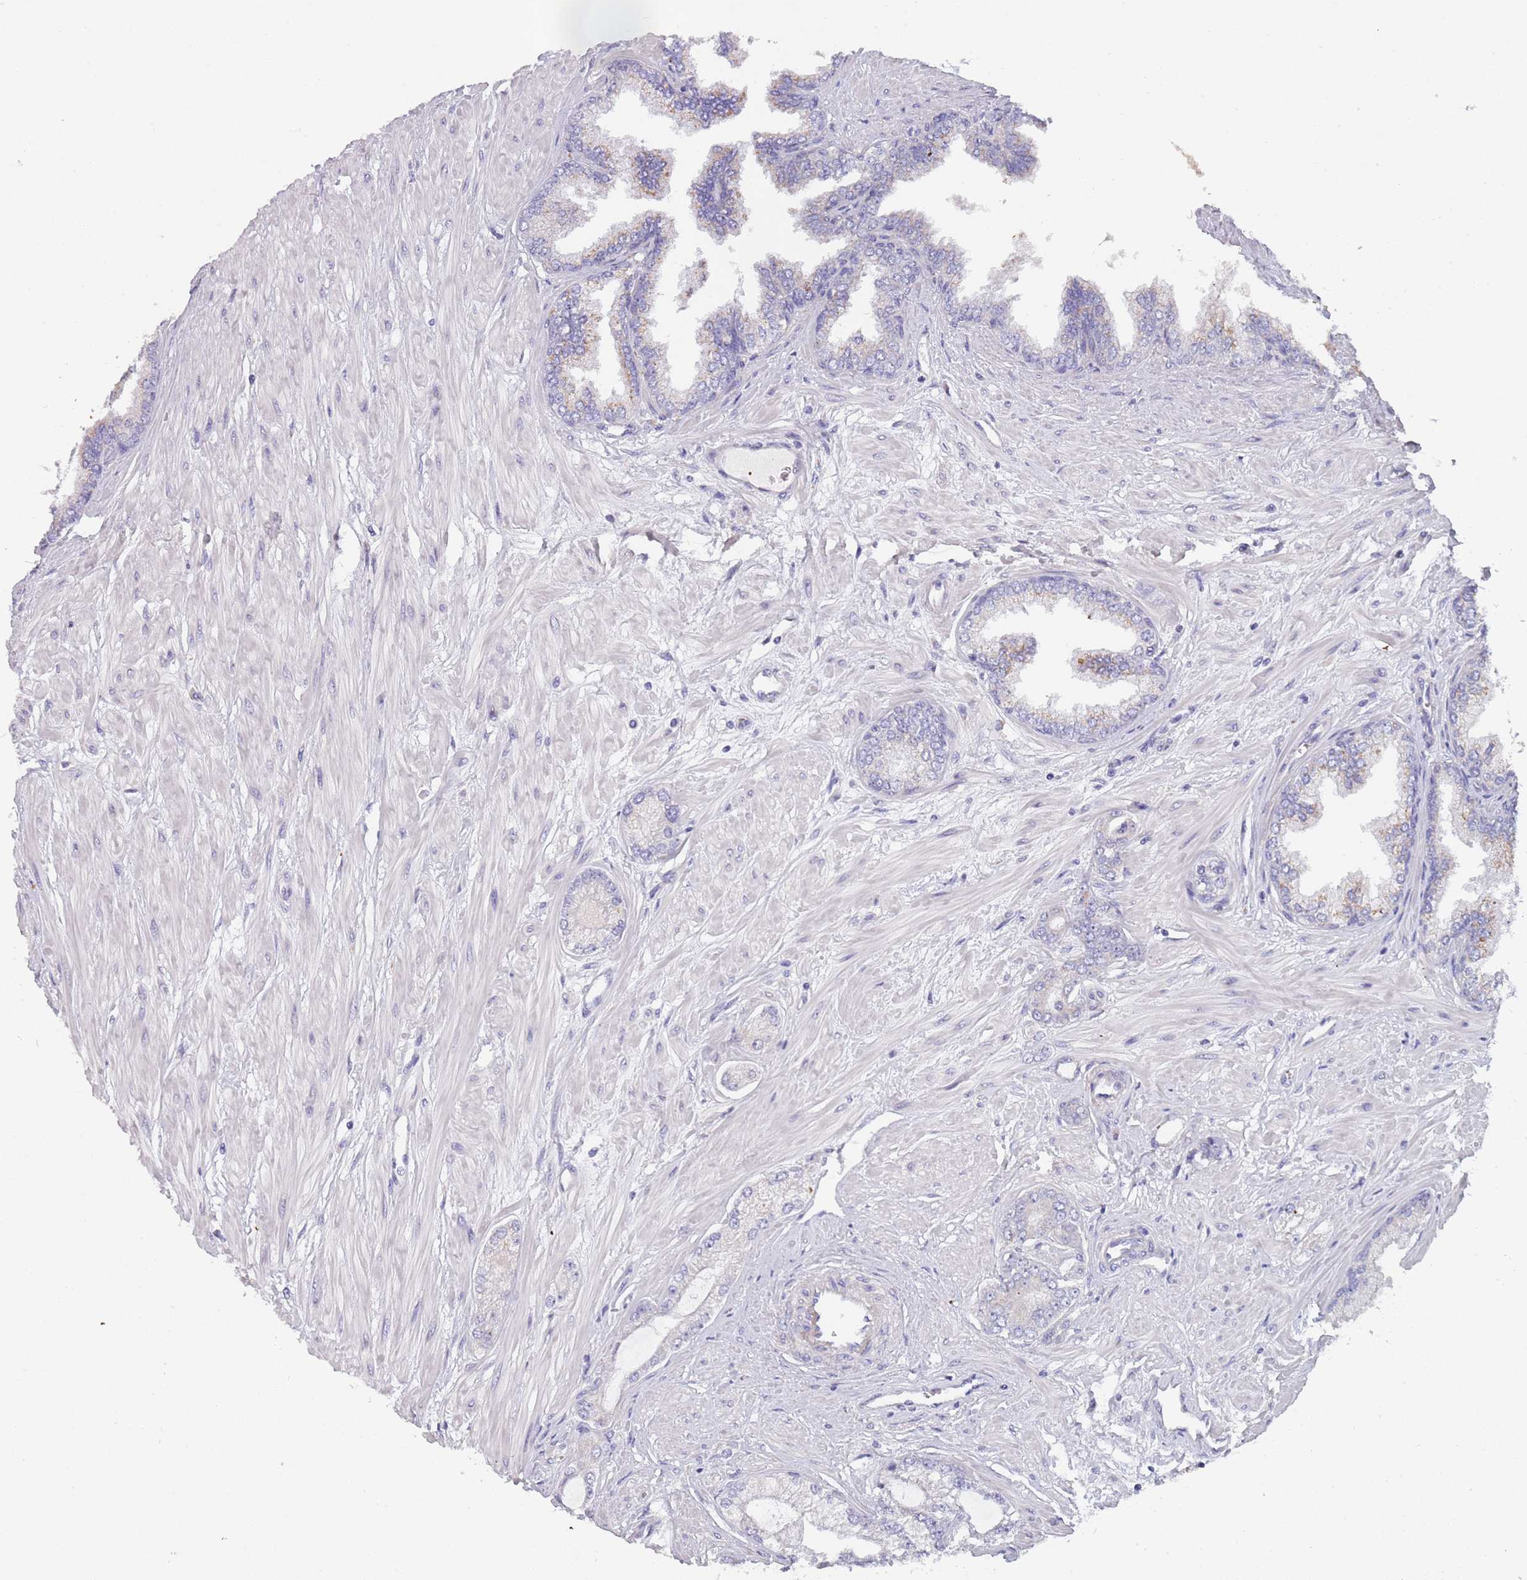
{"staining": {"intensity": "negative", "quantity": "none", "location": "none"}, "tissue": "prostate cancer", "cell_type": "Tumor cells", "image_type": "cancer", "snomed": [{"axis": "morphology", "description": "Adenocarcinoma, Low grade"}, {"axis": "topography", "description": "Prostate"}], "caption": "Tumor cells are negative for brown protein staining in prostate low-grade adenocarcinoma.", "gene": "MAN1C1", "patient": {"sex": "male", "age": 64}}